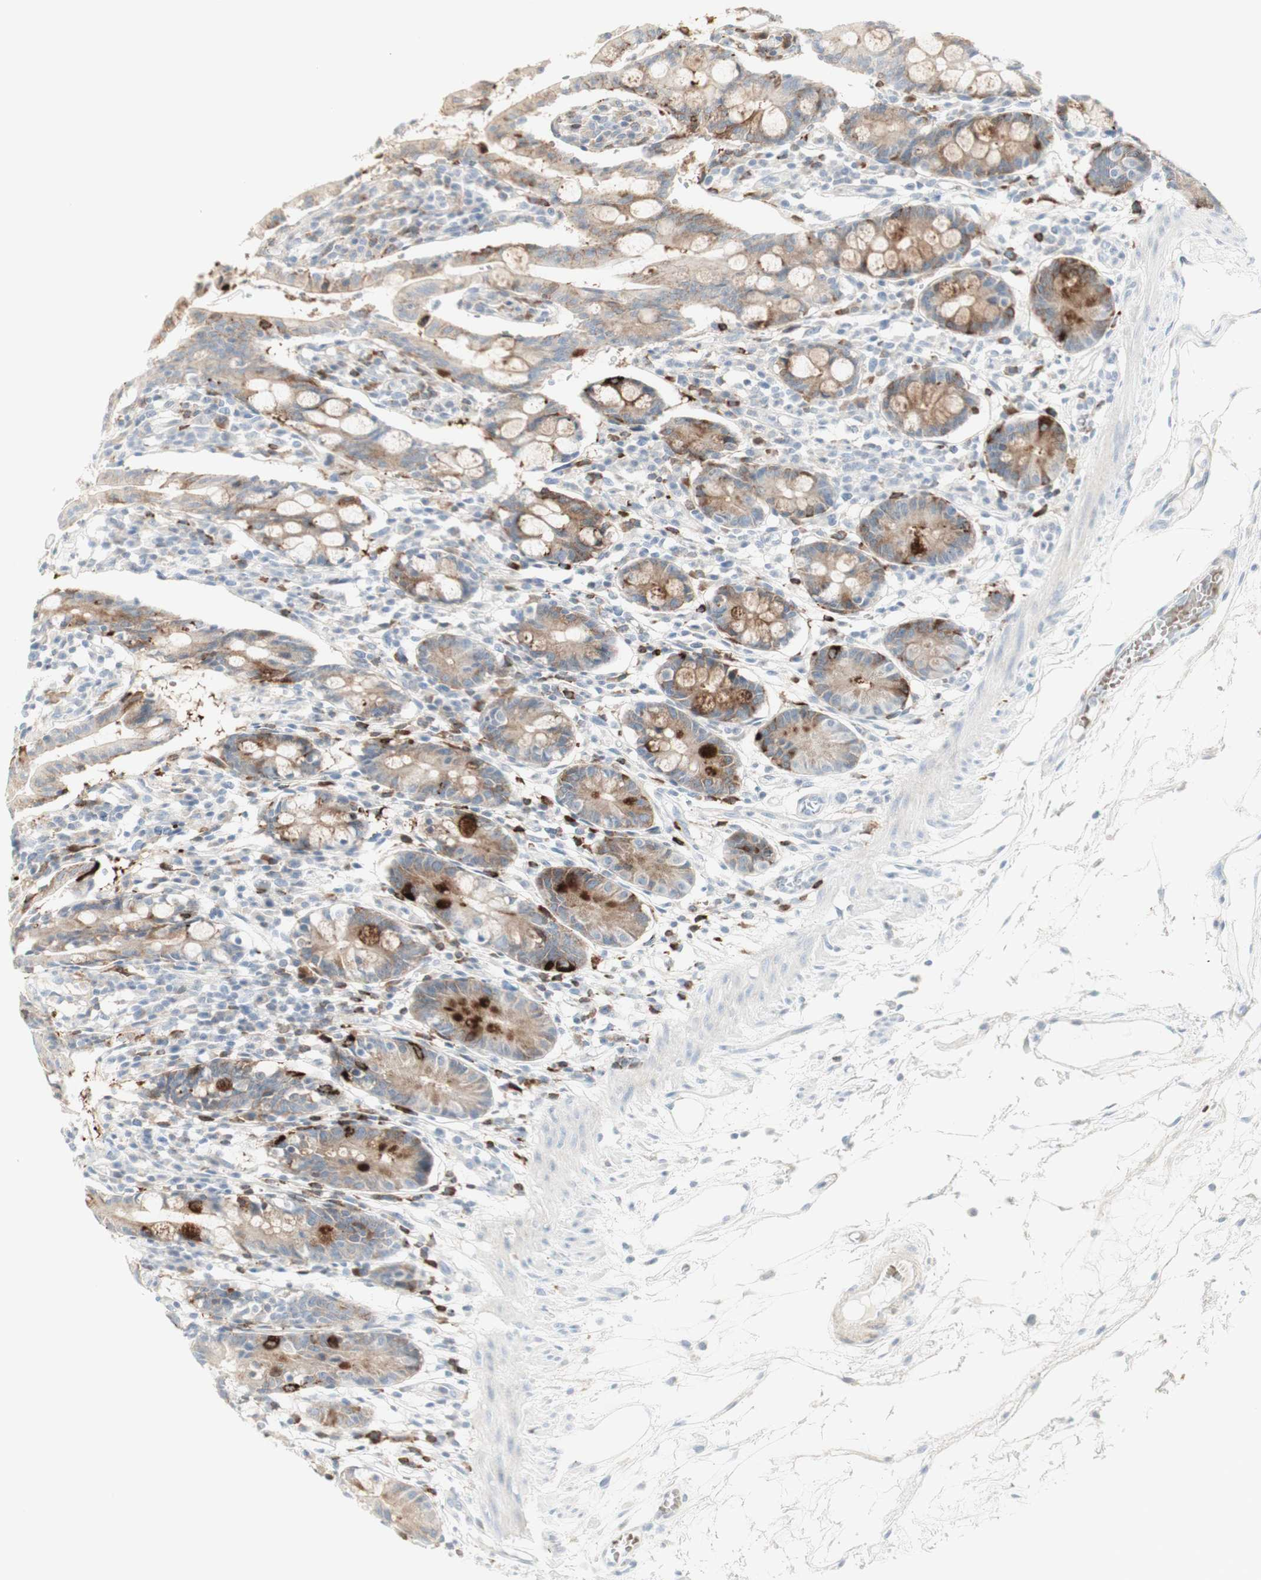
{"staining": {"intensity": "strong", "quantity": "25%-75%", "location": "cytoplasmic/membranous"}, "tissue": "small intestine", "cell_type": "Glandular cells", "image_type": "normal", "snomed": [{"axis": "morphology", "description": "Normal tissue, NOS"}, {"axis": "morphology", "description": "Cystadenocarcinoma, serous, Metastatic site"}, {"axis": "topography", "description": "Small intestine"}], "caption": "The image shows staining of benign small intestine, revealing strong cytoplasmic/membranous protein staining (brown color) within glandular cells.", "gene": "MDK", "patient": {"sex": "female", "age": 61}}